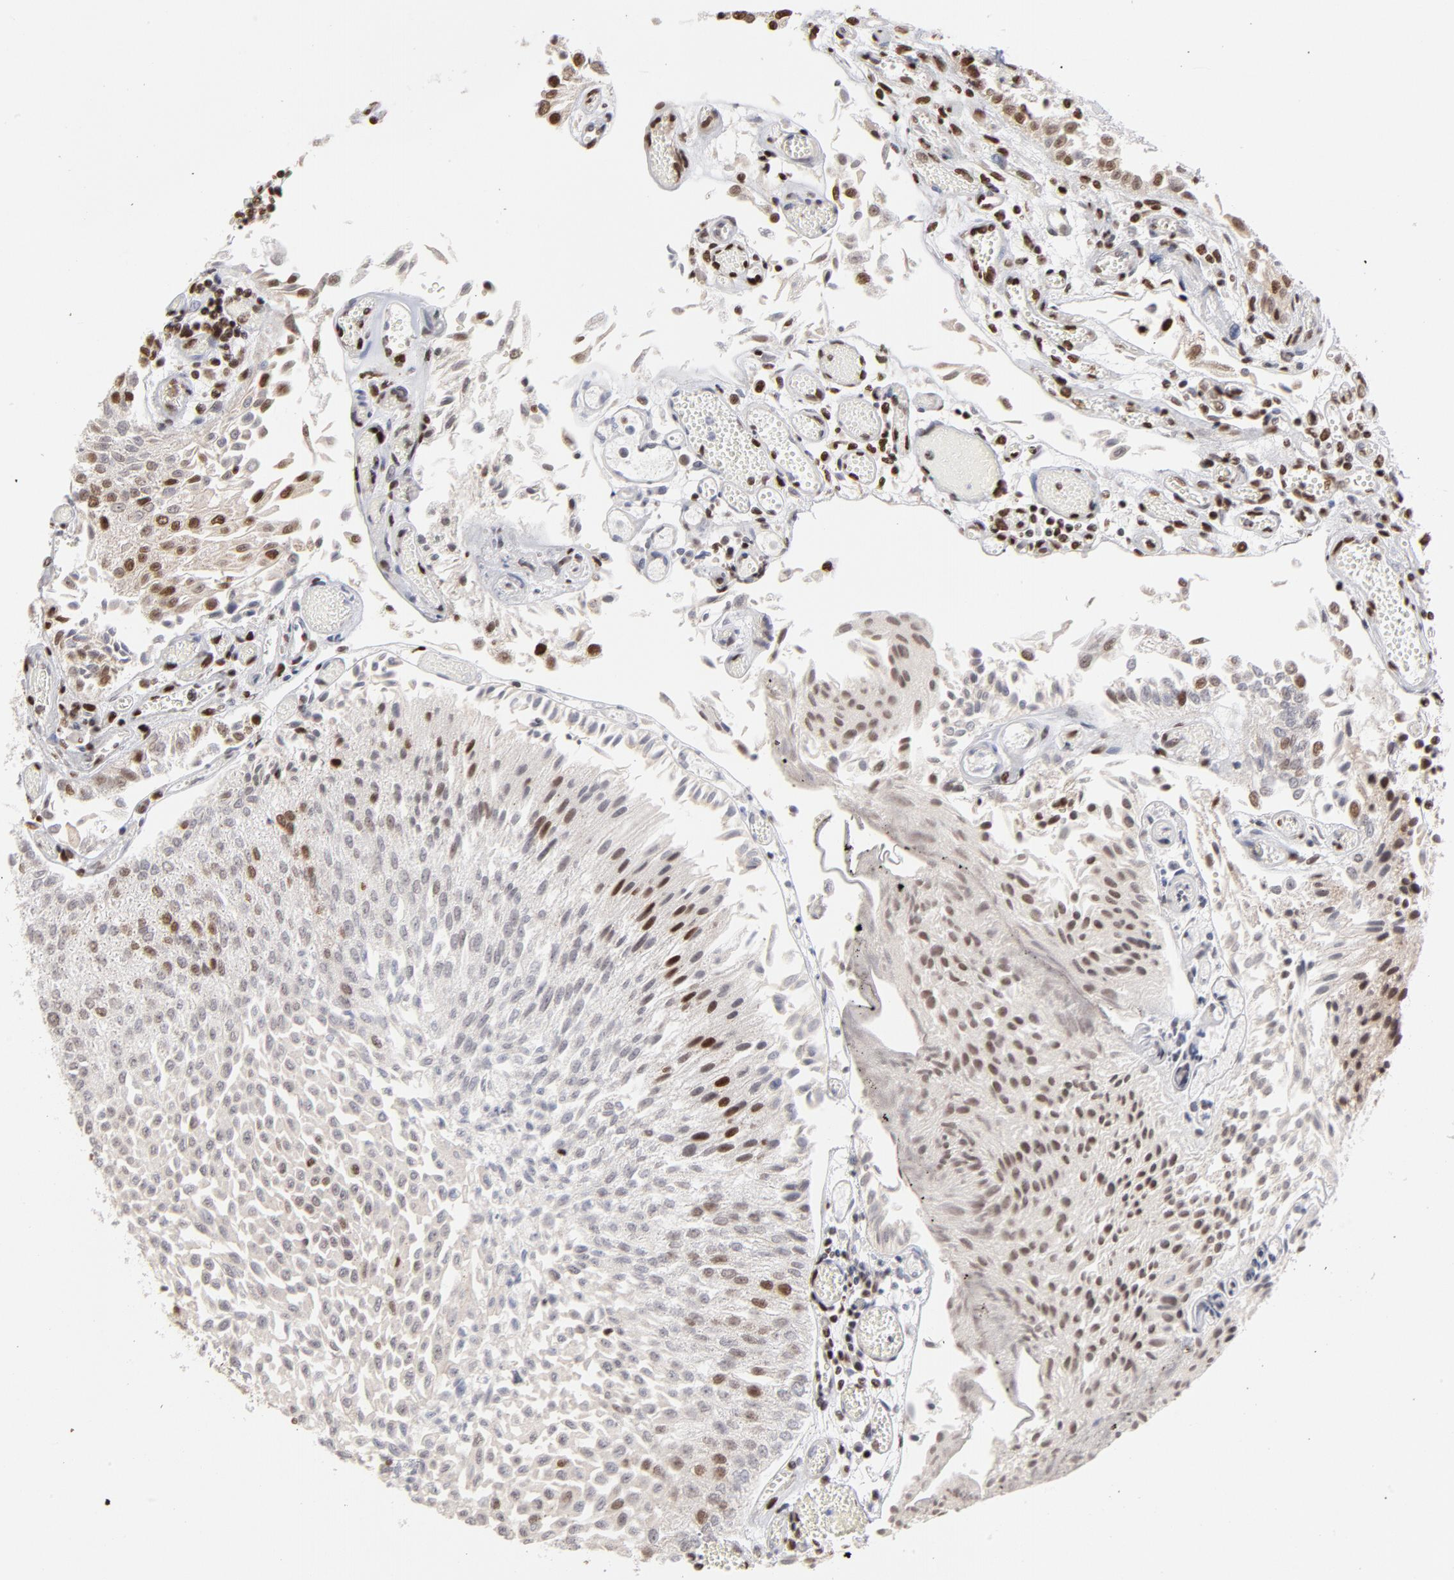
{"staining": {"intensity": "strong", "quantity": "25%-75%", "location": "nuclear"}, "tissue": "urothelial cancer", "cell_type": "Tumor cells", "image_type": "cancer", "snomed": [{"axis": "morphology", "description": "Urothelial carcinoma, Low grade"}, {"axis": "topography", "description": "Urinary bladder"}], "caption": "Immunohistochemistry (DAB) staining of human urothelial cancer reveals strong nuclear protein expression in approximately 25%-75% of tumor cells.", "gene": "ZNF3", "patient": {"sex": "male", "age": 86}}